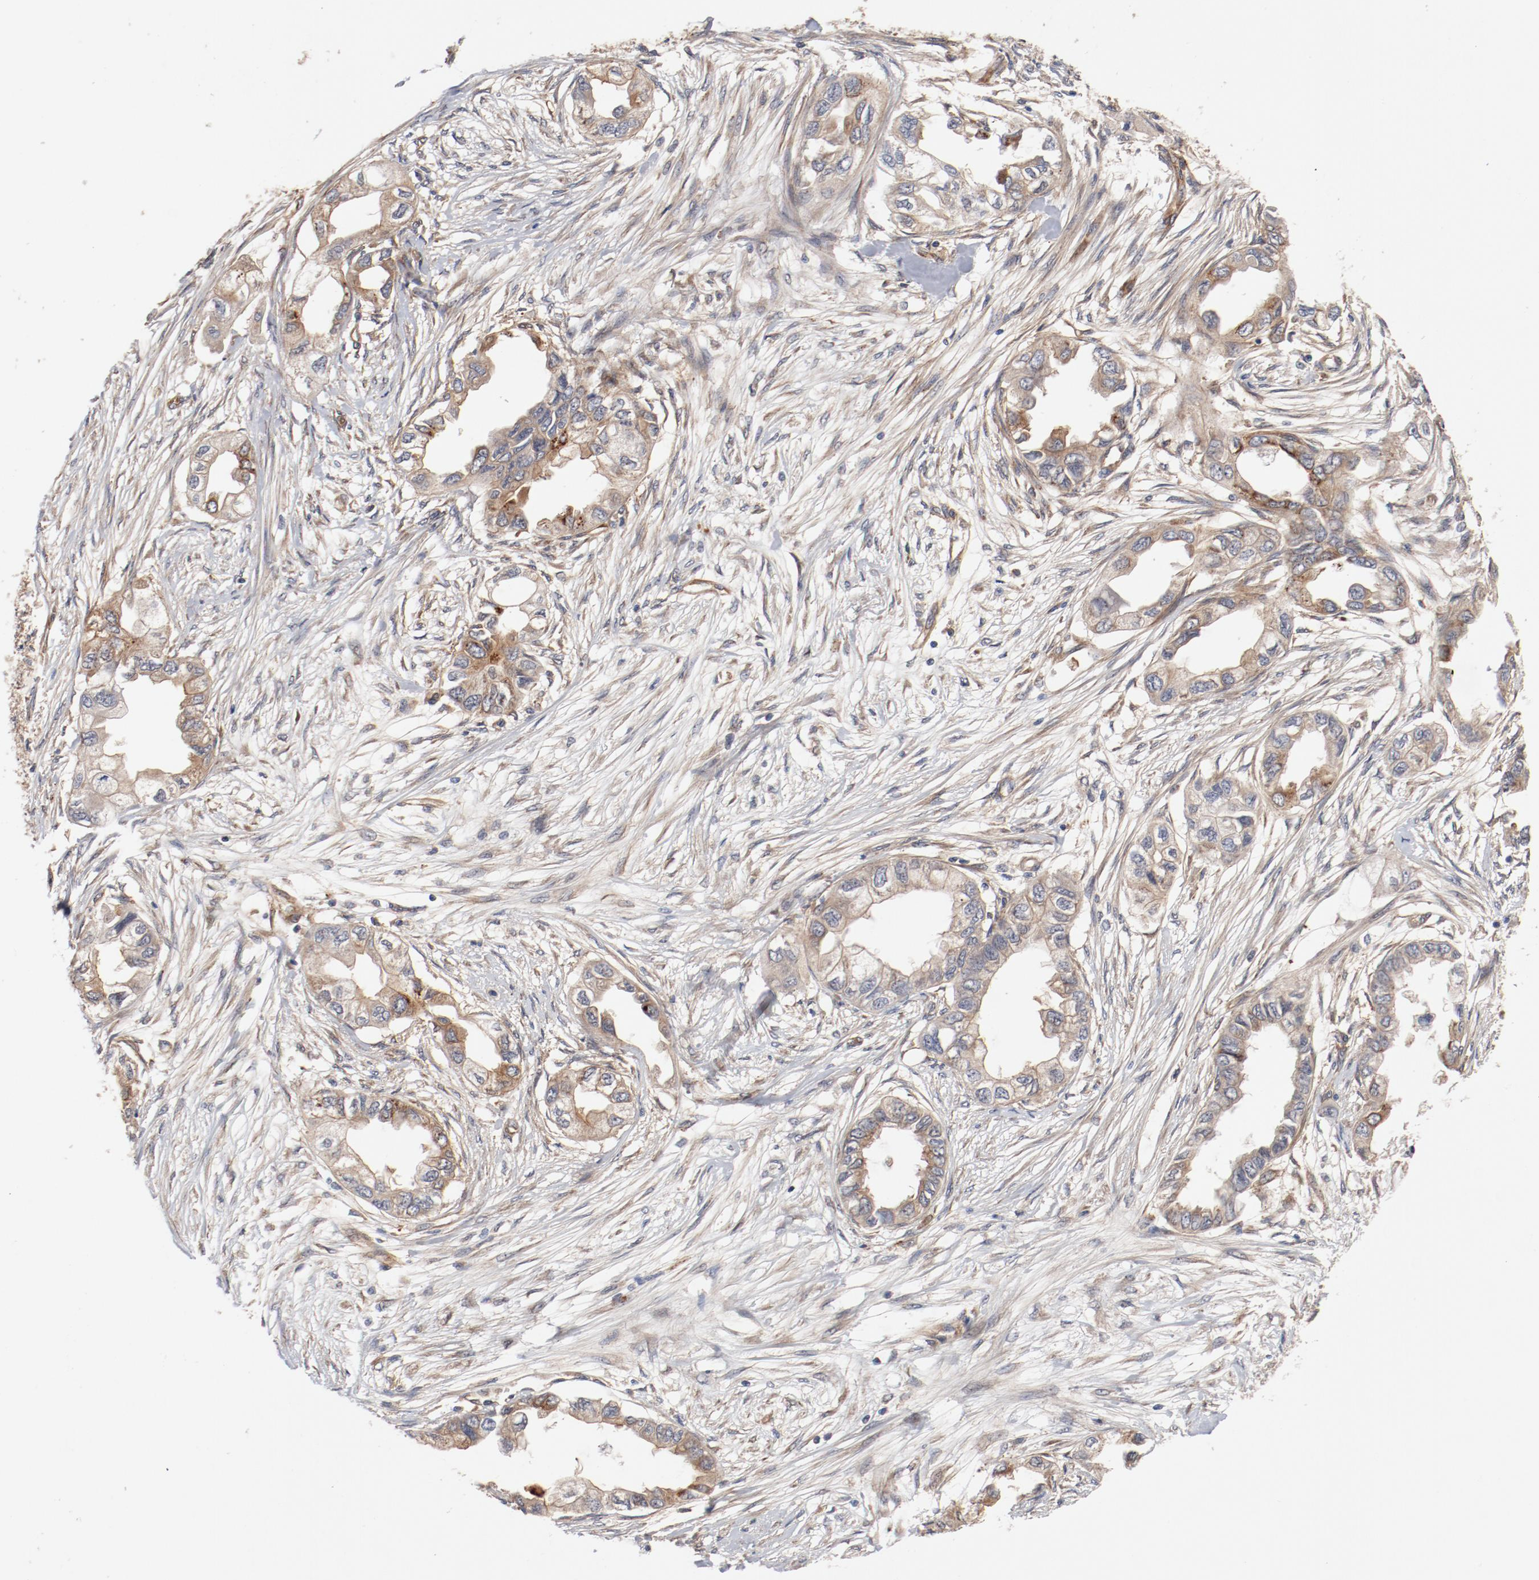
{"staining": {"intensity": "weak", "quantity": ">75%", "location": "cytoplasmic/membranous"}, "tissue": "endometrial cancer", "cell_type": "Tumor cells", "image_type": "cancer", "snomed": [{"axis": "morphology", "description": "Adenocarcinoma, NOS"}, {"axis": "topography", "description": "Endometrium"}], "caption": "High-power microscopy captured an immunohistochemistry (IHC) histopathology image of endometrial cancer, revealing weak cytoplasmic/membranous expression in about >75% of tumor cells.", "gene": "PITPNM2", "patient": {"sex": "female", "age": 67}}